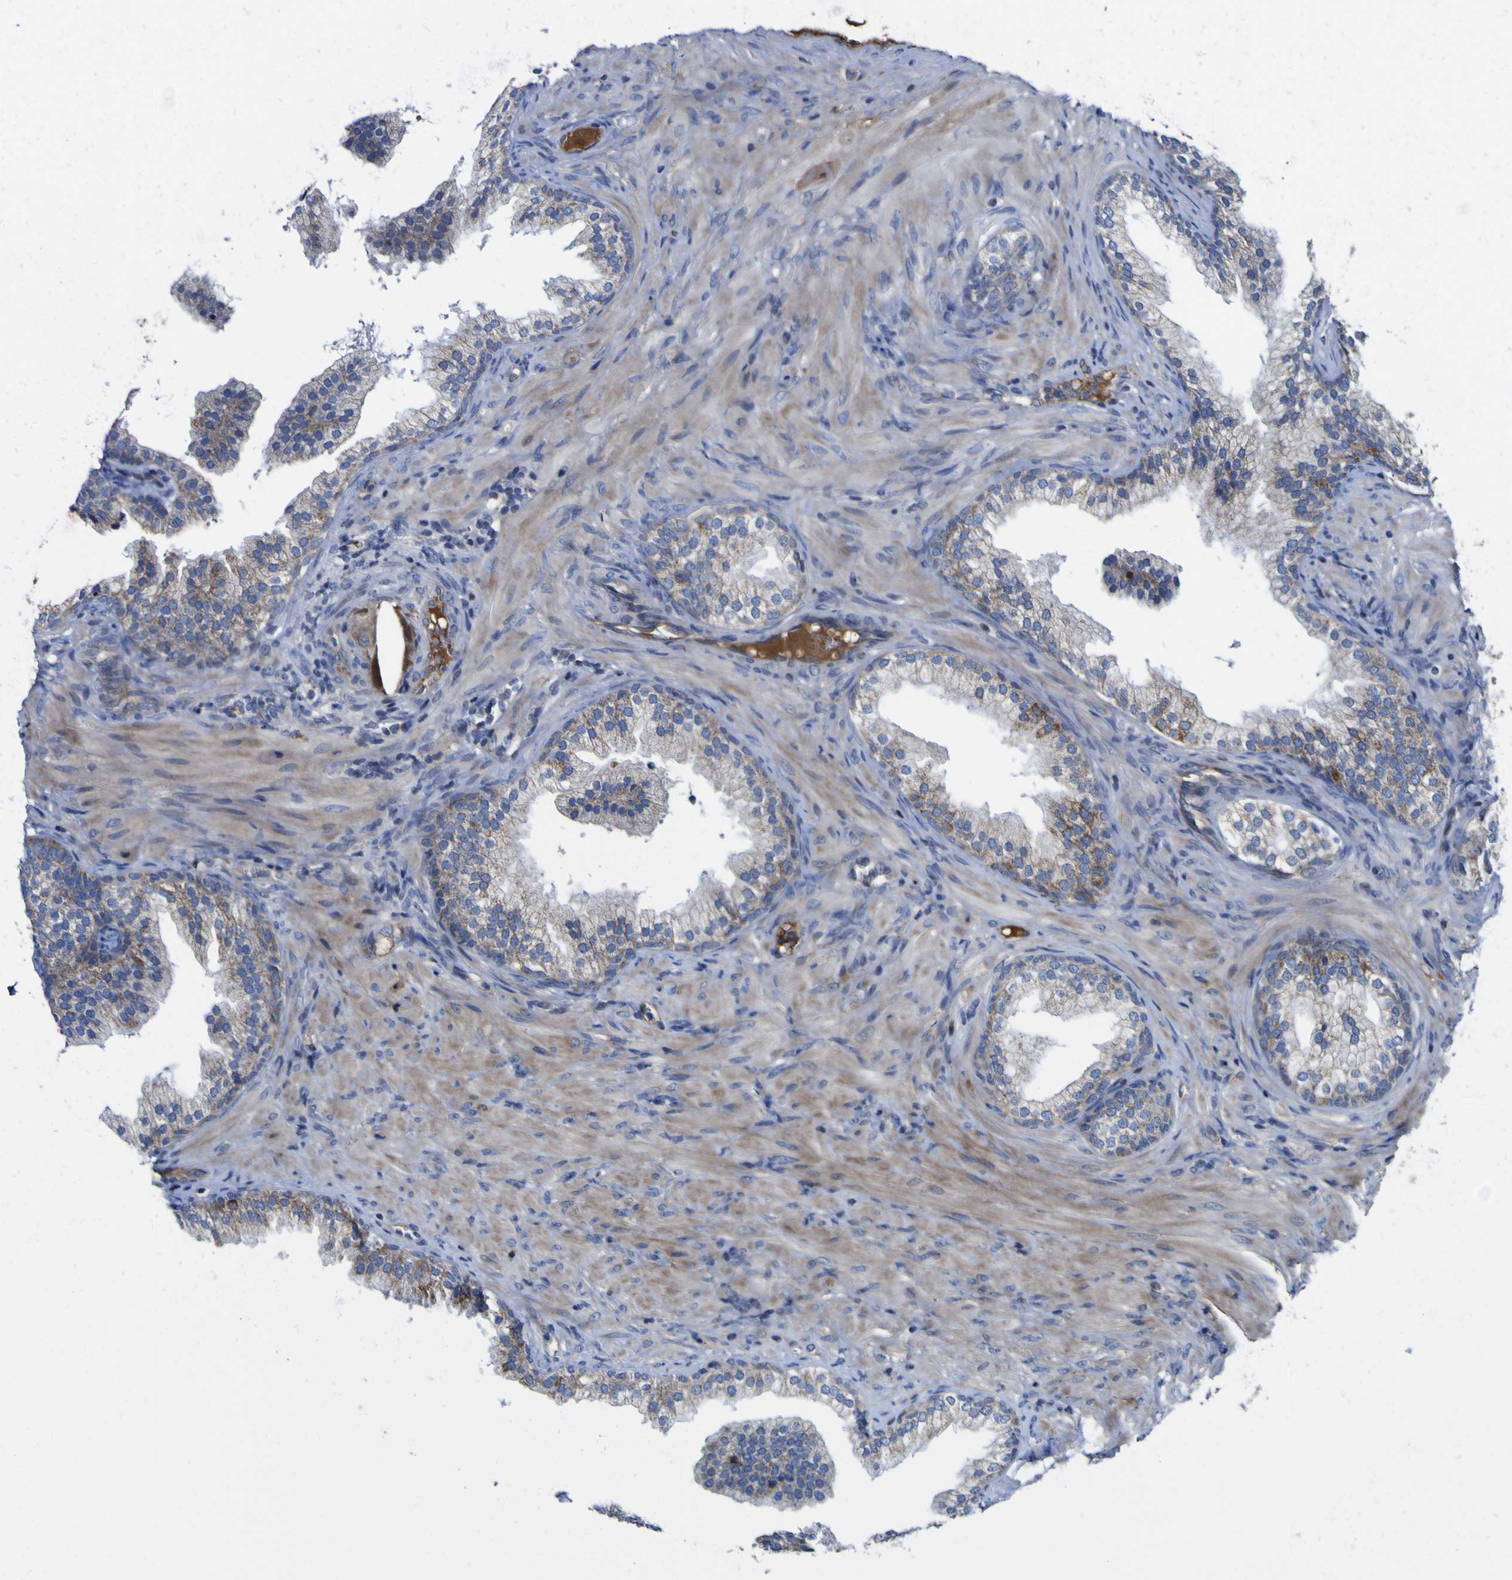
{"staining": {"intensity": "moderate", "quantity": "25%-75%", "location": "cytoplasmic/membranous"}, "tissue": "prostate", "cell_type": "Glandular cells", "image_type": "normal", "snomed": [{"axis": "morphology", "description": "Normal tissue, NOS"}, {"axis": "topography", "description": "Prostate"}], "caption": "Glandular cells show medium levels of moderate cytoplasmic/membranous staining in about 25%-75% of cells in normal prostate.", "gene": "CCDC90B", "patient": {"sex": "male", "age": 76}}